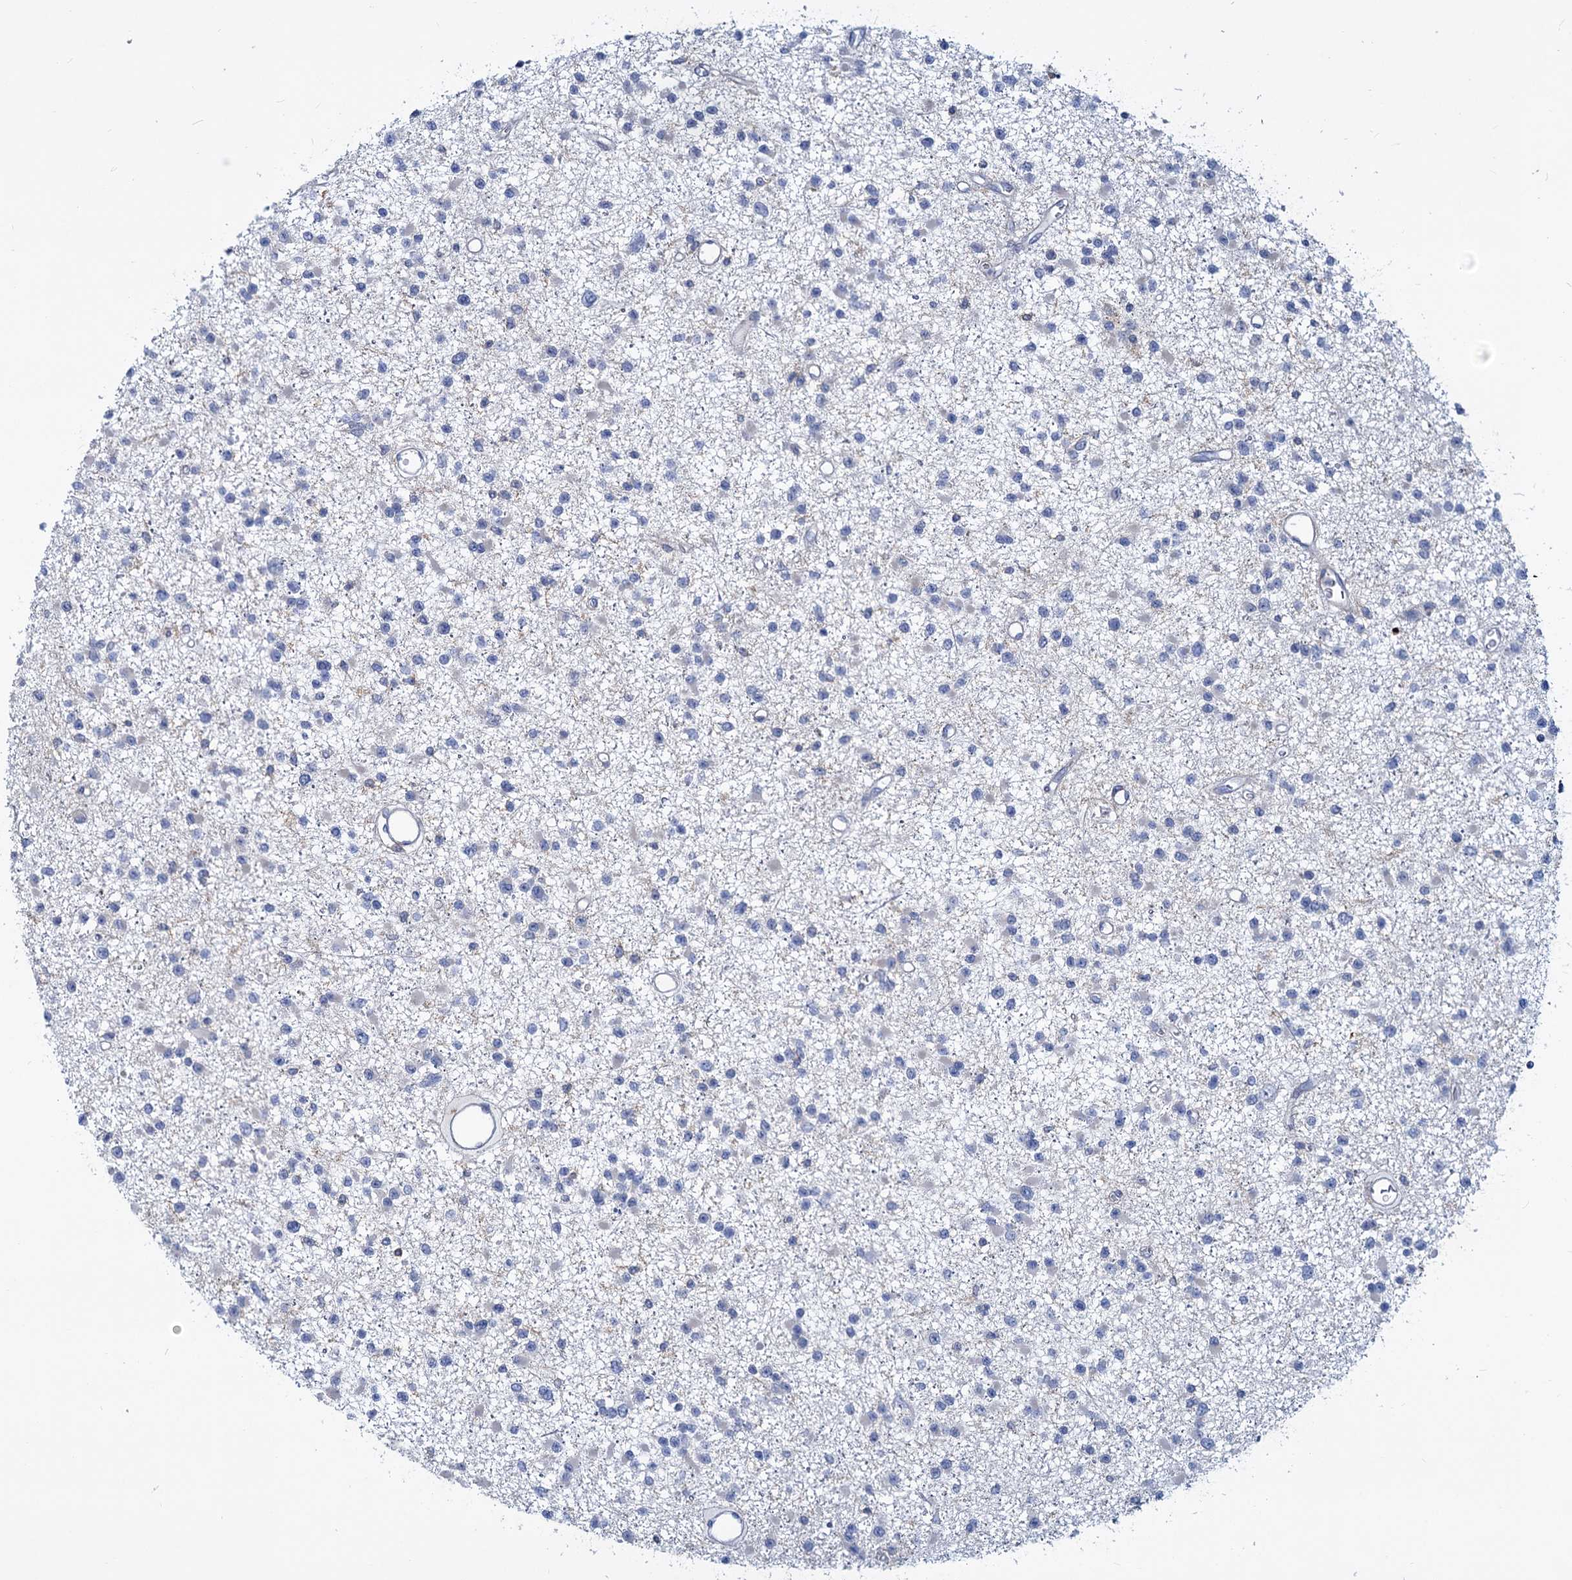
{"staining": {"intensity": "negative", "quantity": "none", "location": "none"}, "tissue": "glioma", "cell_type": "Tumor cells", "image_type": "cancer", "snomed": [{"axis": "morphology", "description": "Glioma, malignant, Low grade"}, {"axis": "topography", "description": "Brain"}], "caption": "Immunohistochemistry (IHC) micrograph of neoplastic tissue: glioma stained with DAB displays no significant protein expression in tumor cells.", "gene": "LRCH4", "patient": {"sex": "female", "age": 22}}